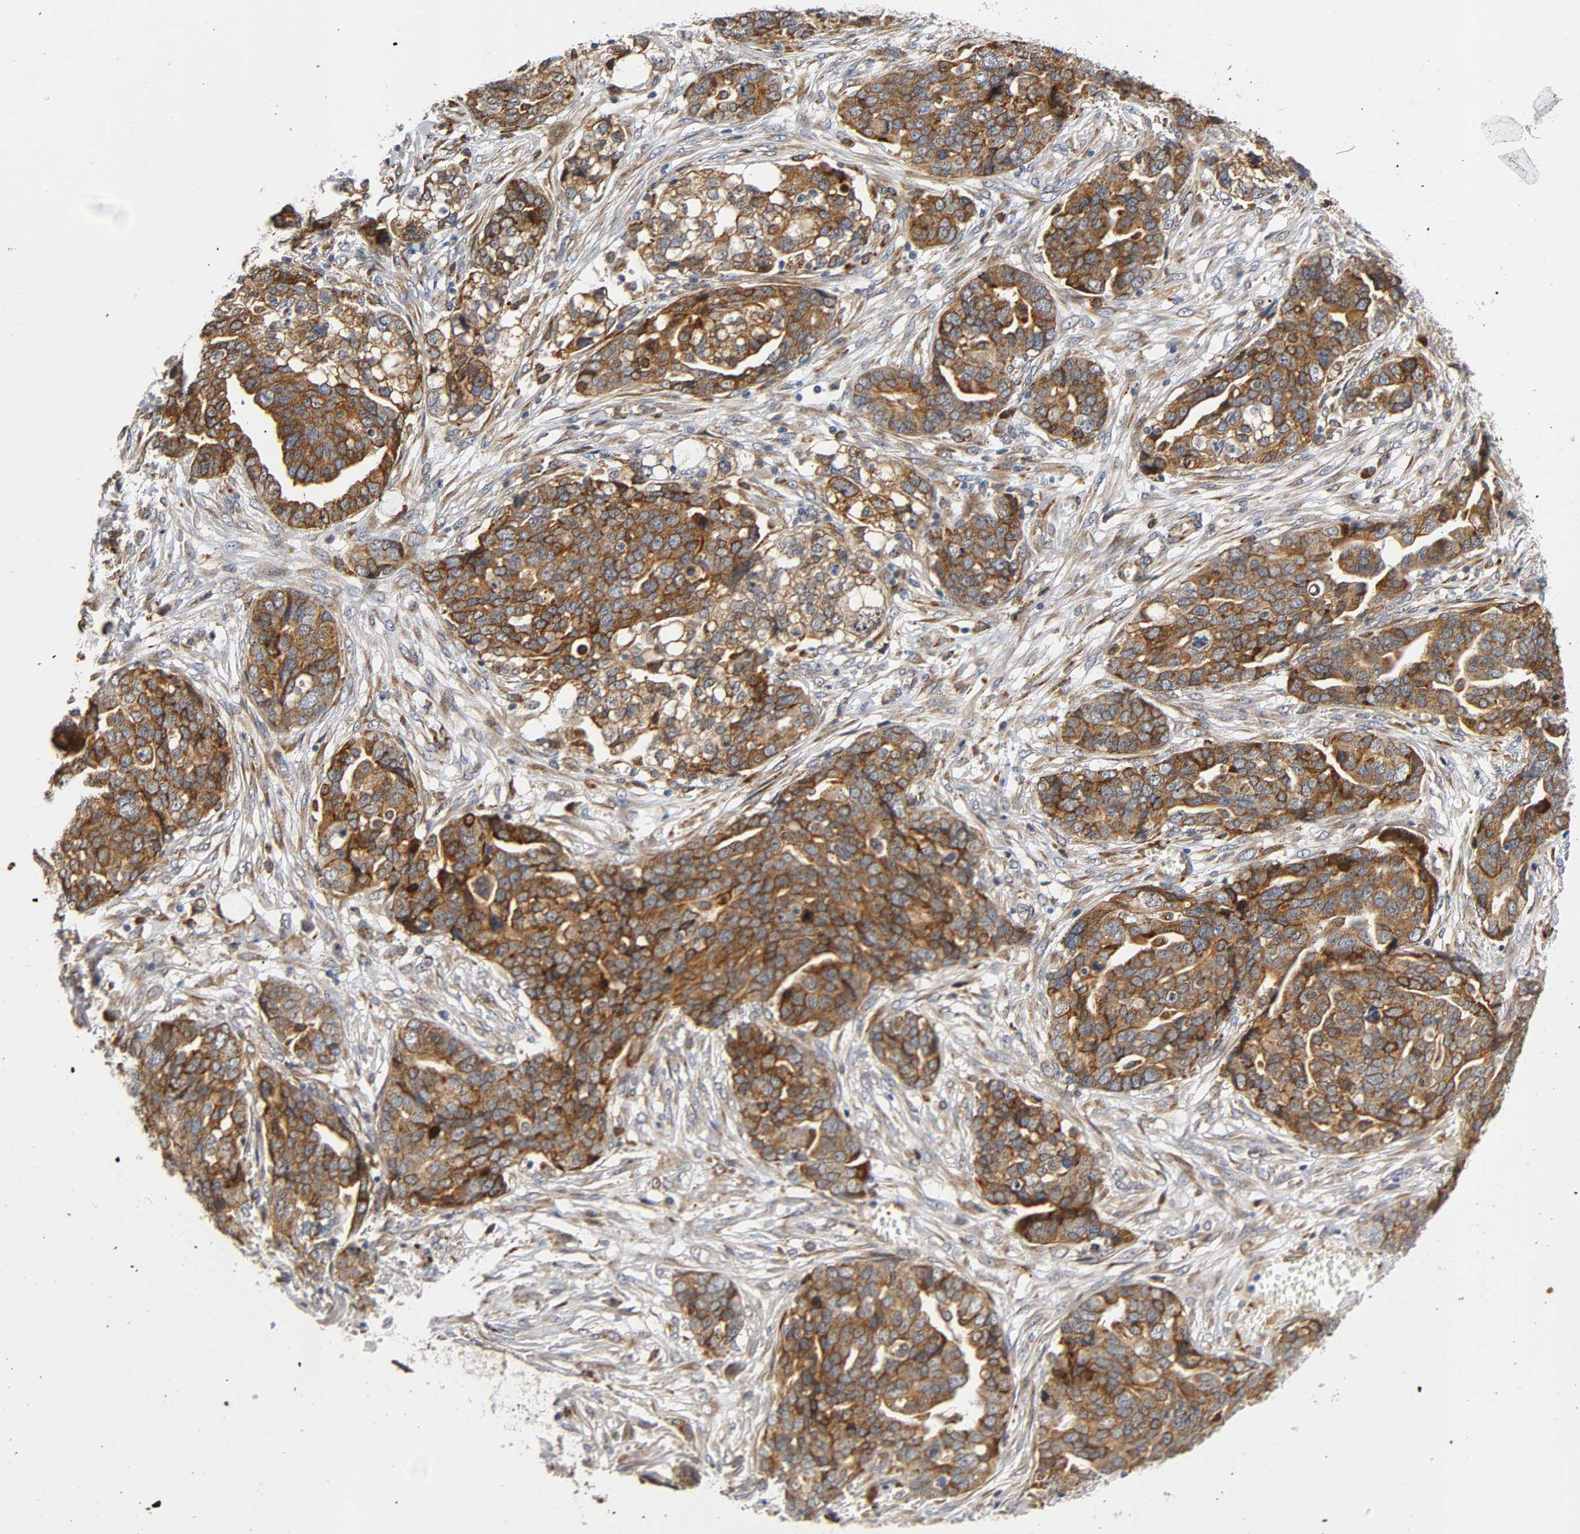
{"staining": {"intensity": "moderate", "quantity": ">75%", "location": "cytoplasmic/membranous"}, "tissue": "ovarian cancer", "cell_type": "Tumor cells", "image_type": "cancer", "snomed": [{"axis": "morphology", "description": "Normal tissue, NOS"}, {"axis": "morphology", "description": "Cystadenocarcinoma, serous, NOS"}, {"axis": "topography", "description": "Fallopian tube"}, {"axis": "topography", "description": "Ovary"}], "caption": "This is an image of immunohistochemistry staining of ovarian serous cystadenocarcinoma, which shows moderate expression in the cytoplasmic/membranous of tumor cells.", "gene": "SOS2", "patient": {"sex": "female", "age": 56}}